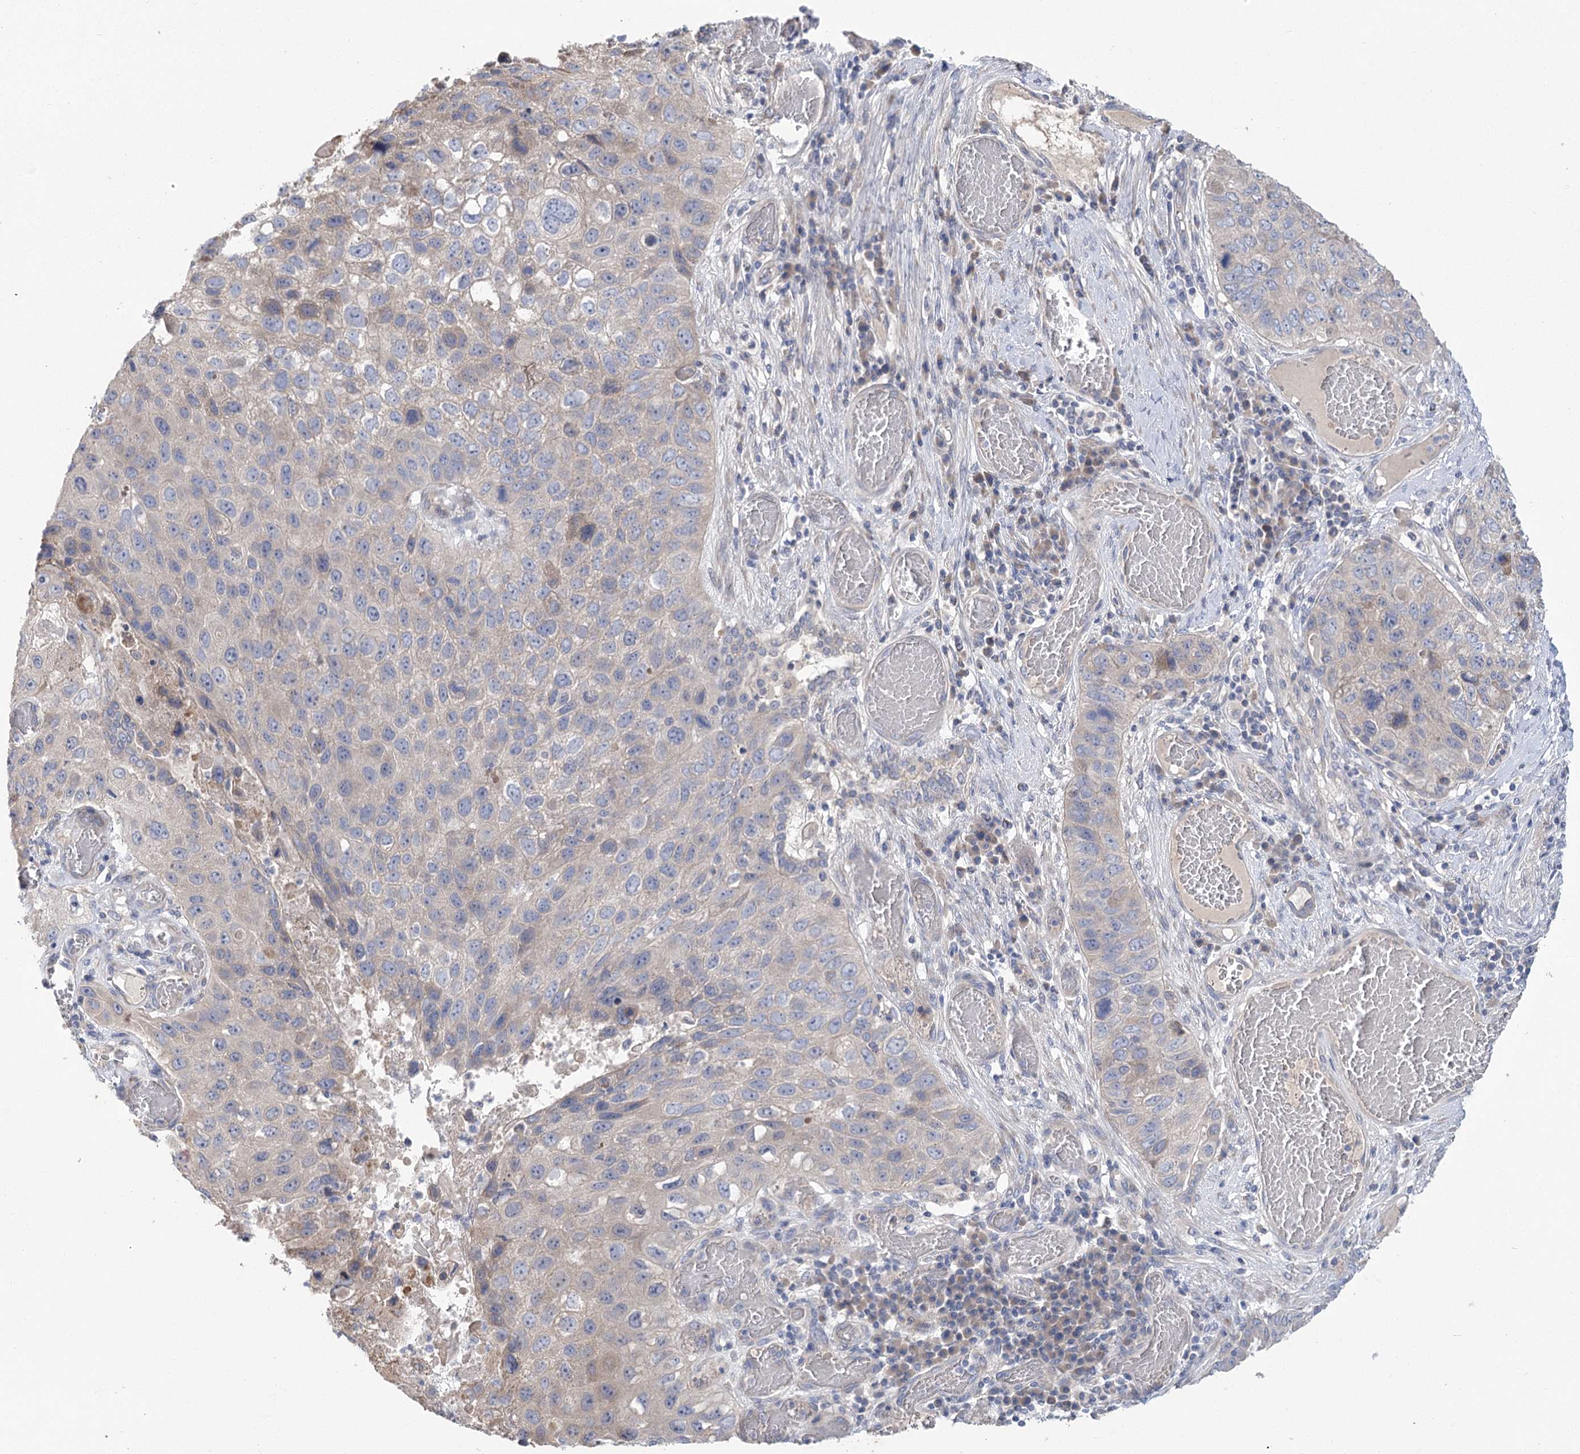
{"staining": {"intensity": "negative", "quantity": "none", "location": "none"}, "tissue": "lung cancer", "cell_type": "Tumor cells", "image_type": "cancer", "snomed": [{"axis": "morphology", "description": "Squamous cell carcinoma, NOS"}, {"axis": "topography", "description": "Lung"}], "caption": "Immunohistochemical staining of human lung cancer (squamous cell carcinoma) exhibits no significant staining in tumor cells. (Brightfield microscopy of DAB (3,3'-diaminobenzidine) IHC at high magnification).", "gene": "PBLD", "patient": {"sex": "male", "age": 61}}